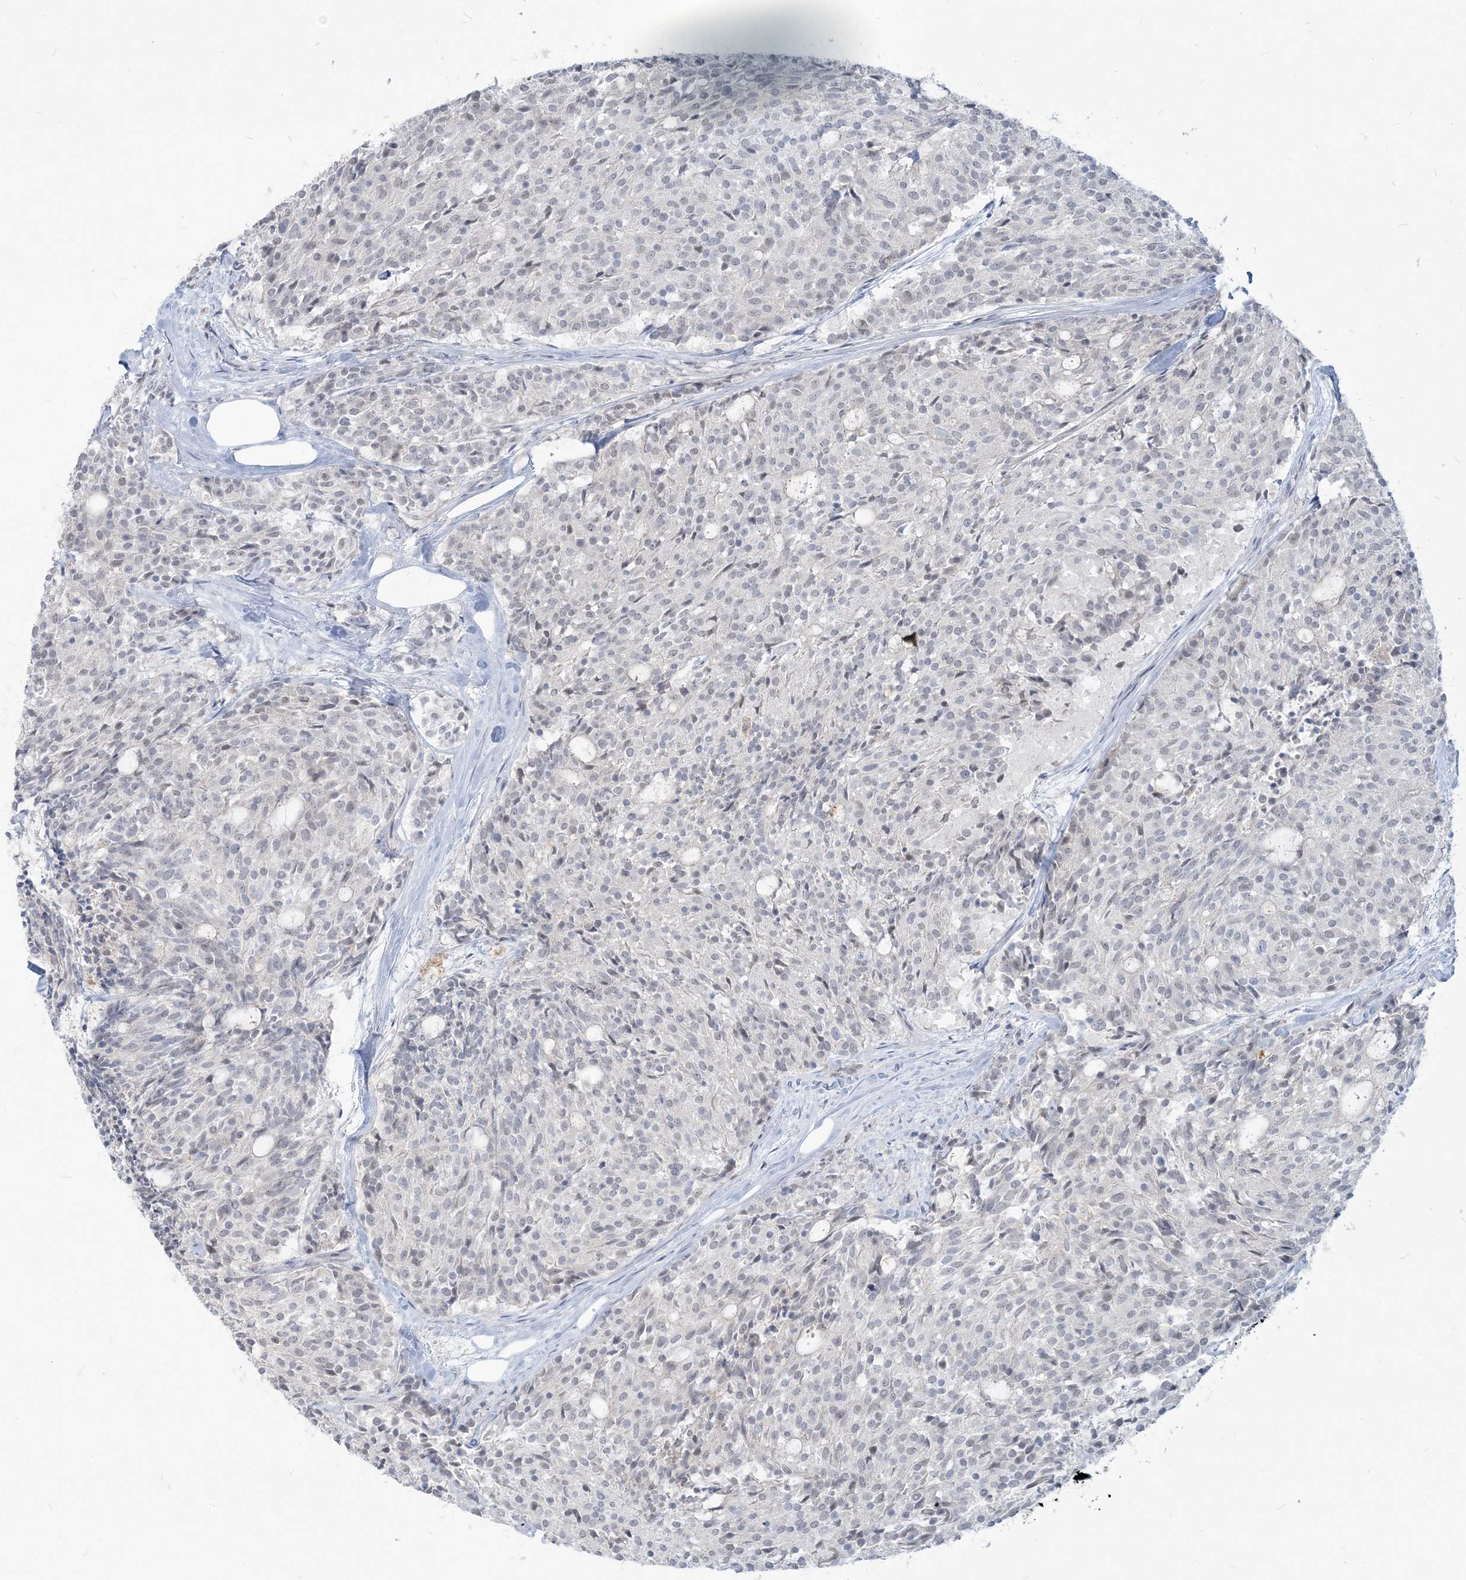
{"staining": {"intensity": "negative", "quantity": "none", "location": "none"}, "tissue": "carcinoid", "cell_type": "Tumor cells", "image_type": "cancer", "snomed": [{"axis": "morphology", "description": "Carcinoid, malignant, NOS"}, {"axis": "topography", "description": "Pancreas"}], "caption": "This is an immunohistochemistry image of human carcinoid. There is no expression in tumor cells.", "gene": "SDAD1", "patient": {"sex": "female", "age": 54}}